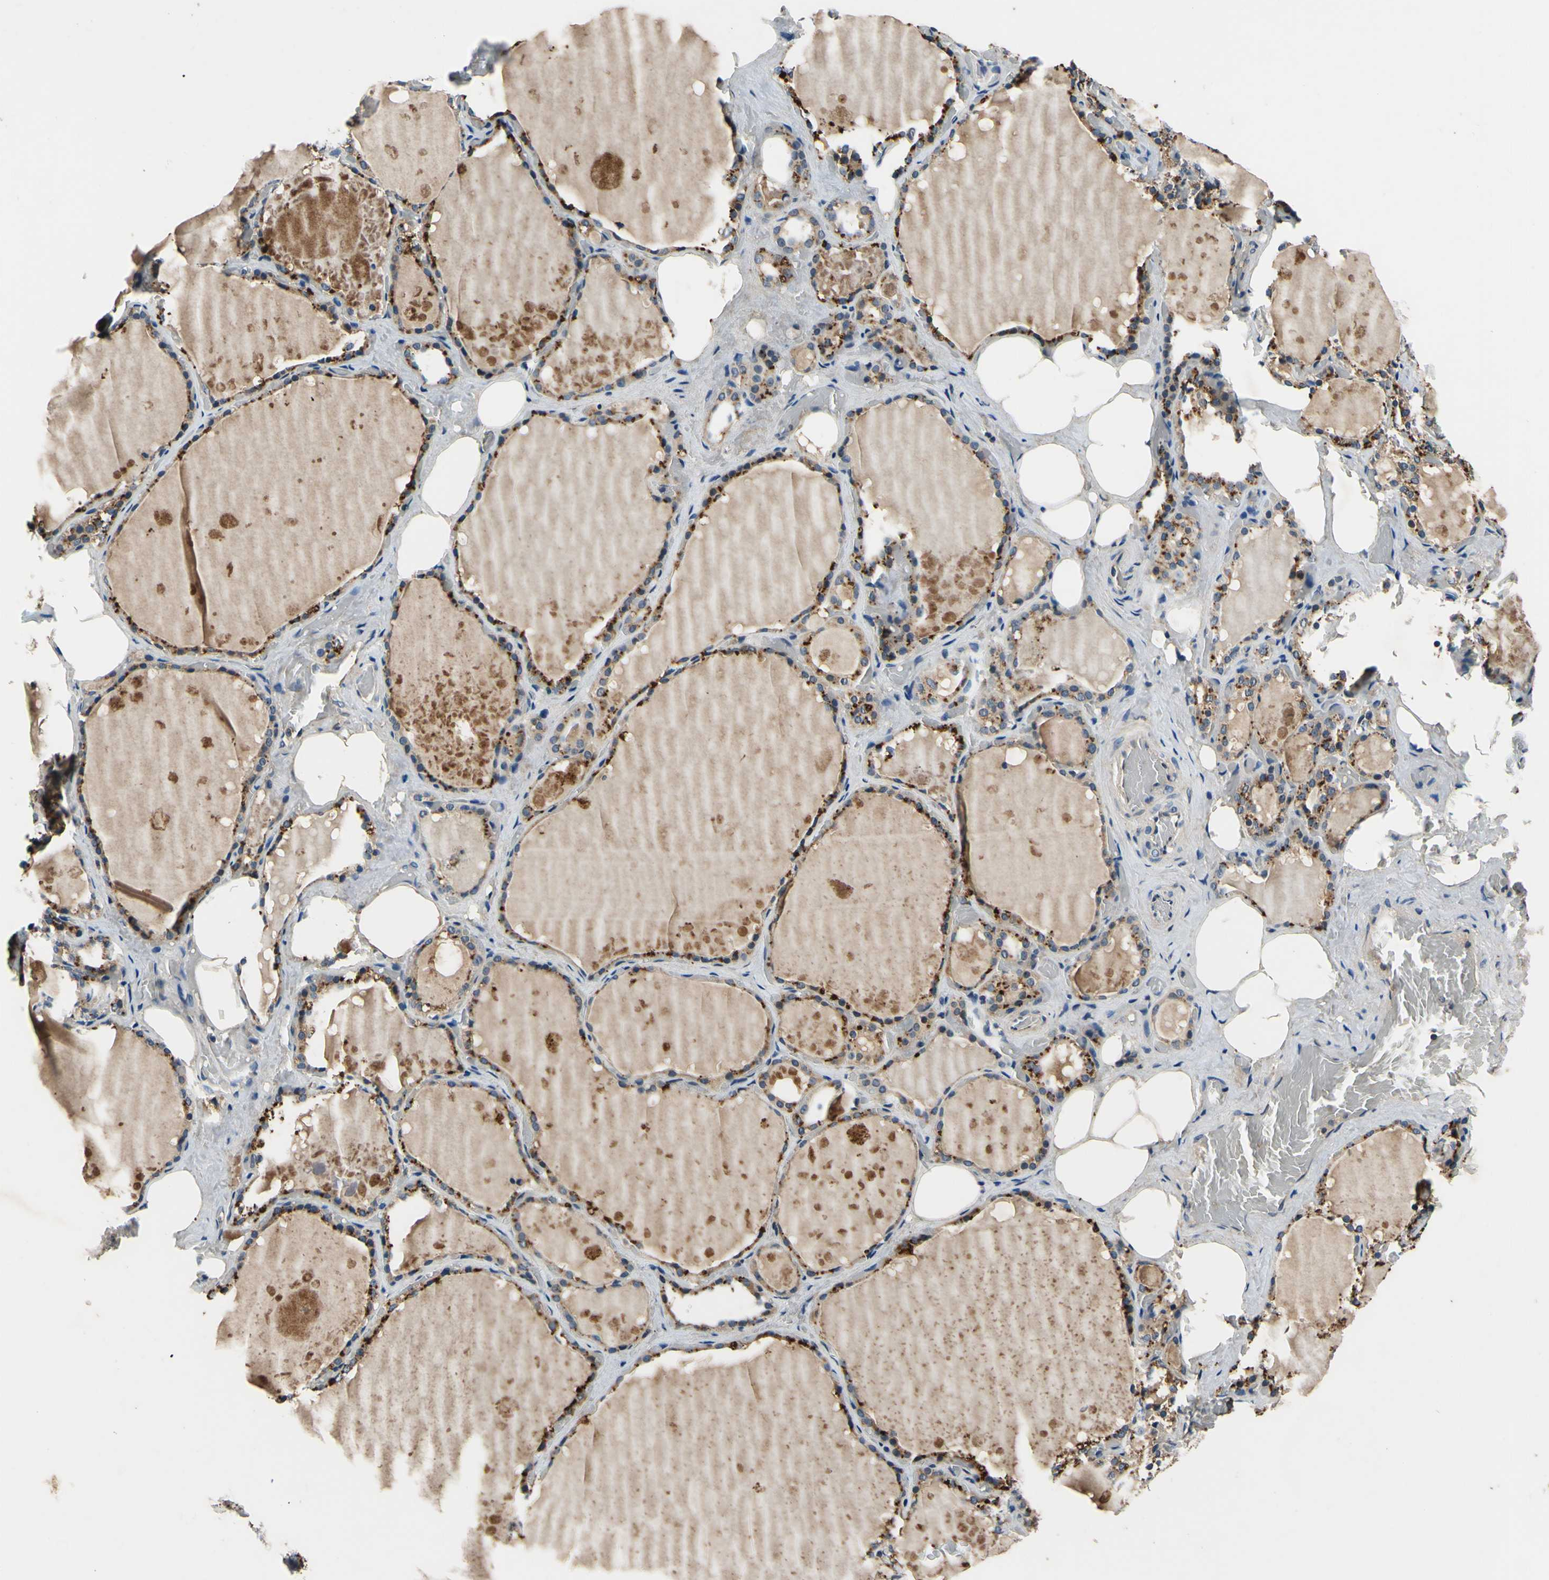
{"staining": {"intensity": "weak", "quantity": "25%-75%", "location": "cytoplasmic/membranous"}, "tissue": "thyroid gland", "cell_type": "Glandular cells", "image_type": "normal", "snomed": [{"axis": "morphology", "description": "Normal tissue, NOS"}, {"axis": "topography", "description": "Thyroid gland"}], "caption": "Immunohistochemical staining of unremarkable human thyroid gland exhibits low levels of weak cytoplasmic/membranous positivity in about 25%-75% of glandular cells.", "gene": "PLA2G4A", "patient": {"sex": "male", "age": 61}}